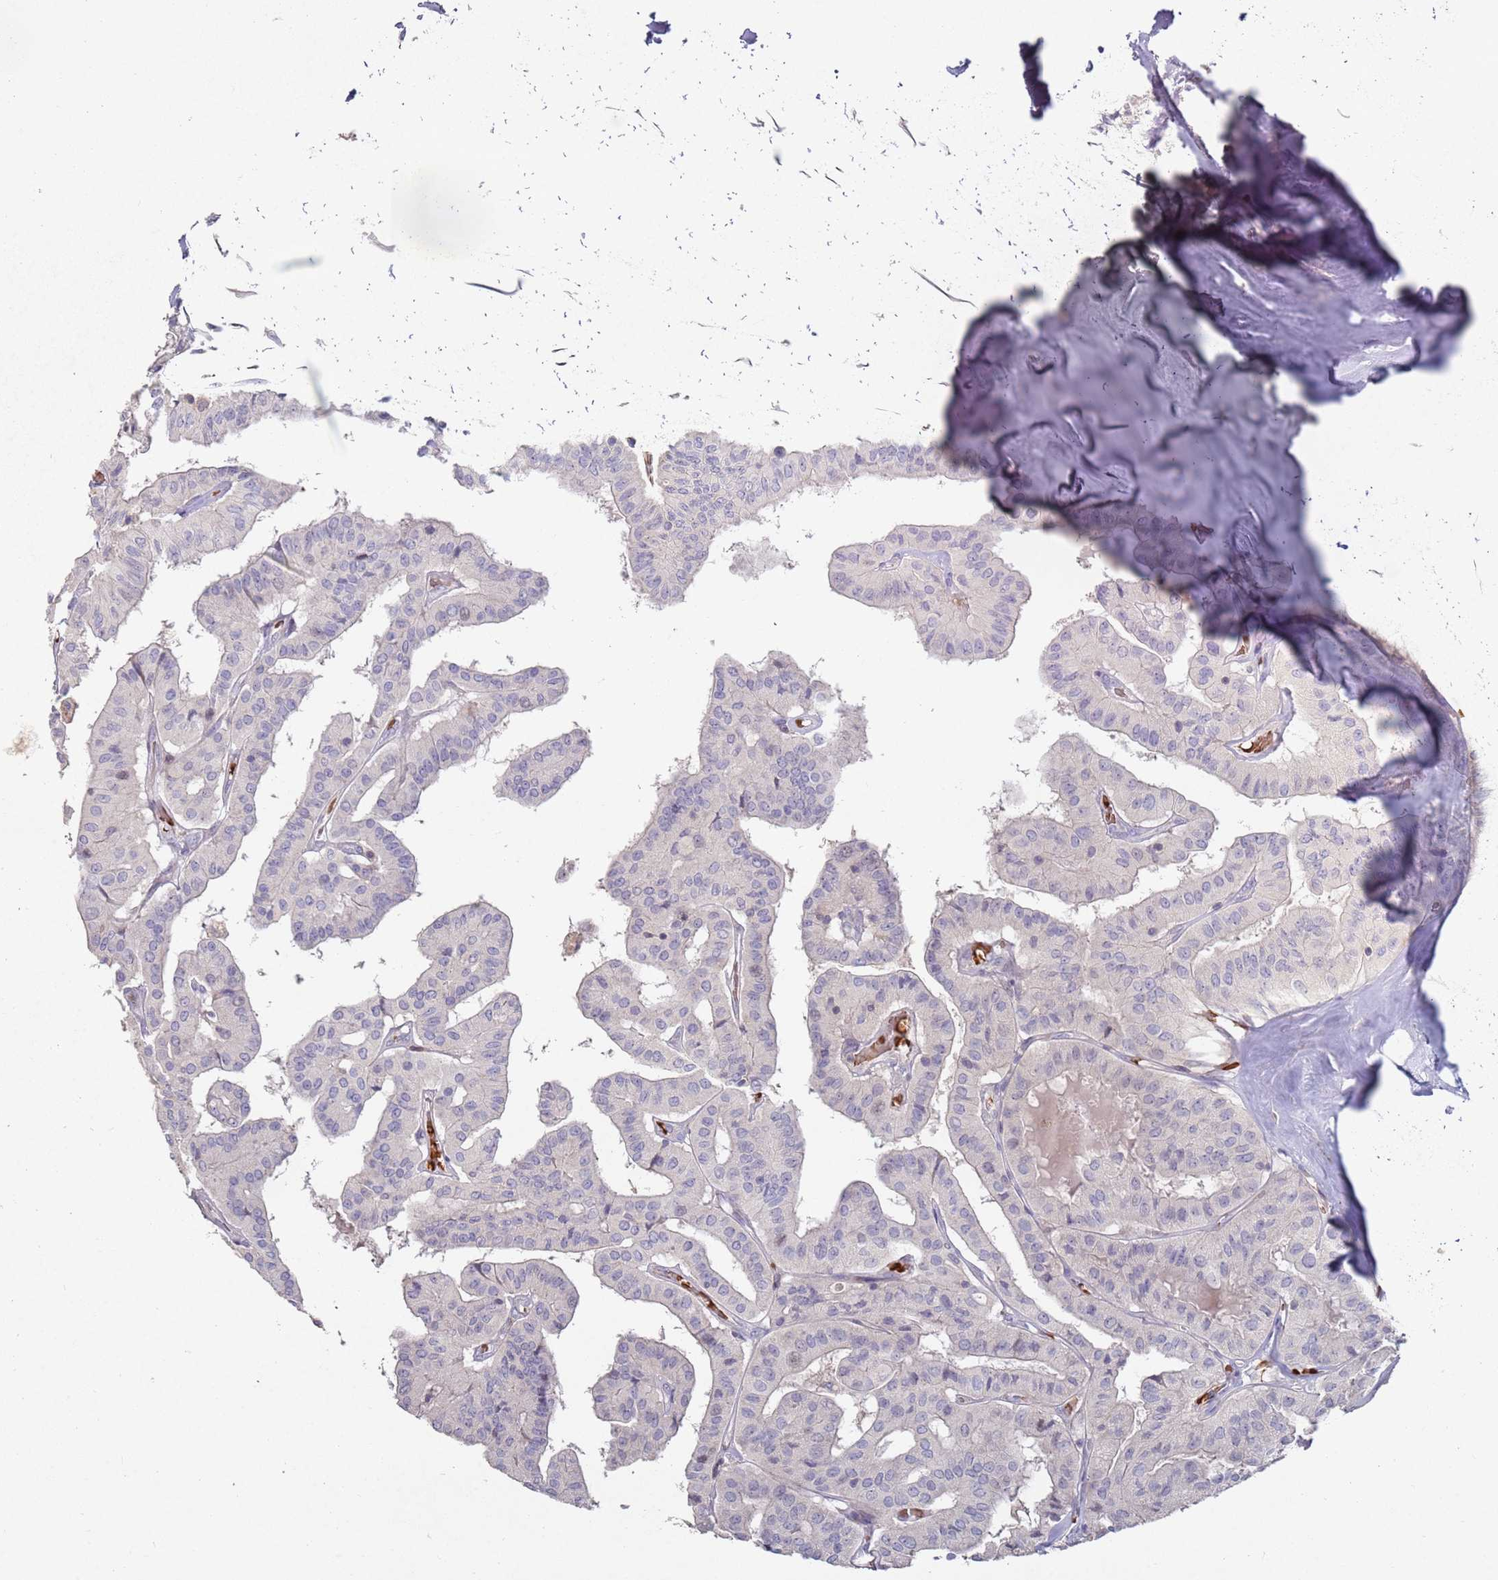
{"staining": {"intensity": "negative", "quantity": "none", "location": "none"}, "tissue": "thyroid cancer", "cell_type": "Tumor cells", "image_type": "cancer", "snomed": [{"axis": "morphology", "description": "Papillary adenocarcinoma, NOS"}, {"axis": "topography", "description": "Thyroid gland"}], "caption": "Photomicrograph shows no significant protein expression in tumor cells of thyroid cancer.", "gene": "LACC1", "patient": {"sex": "female", "age": 59}}